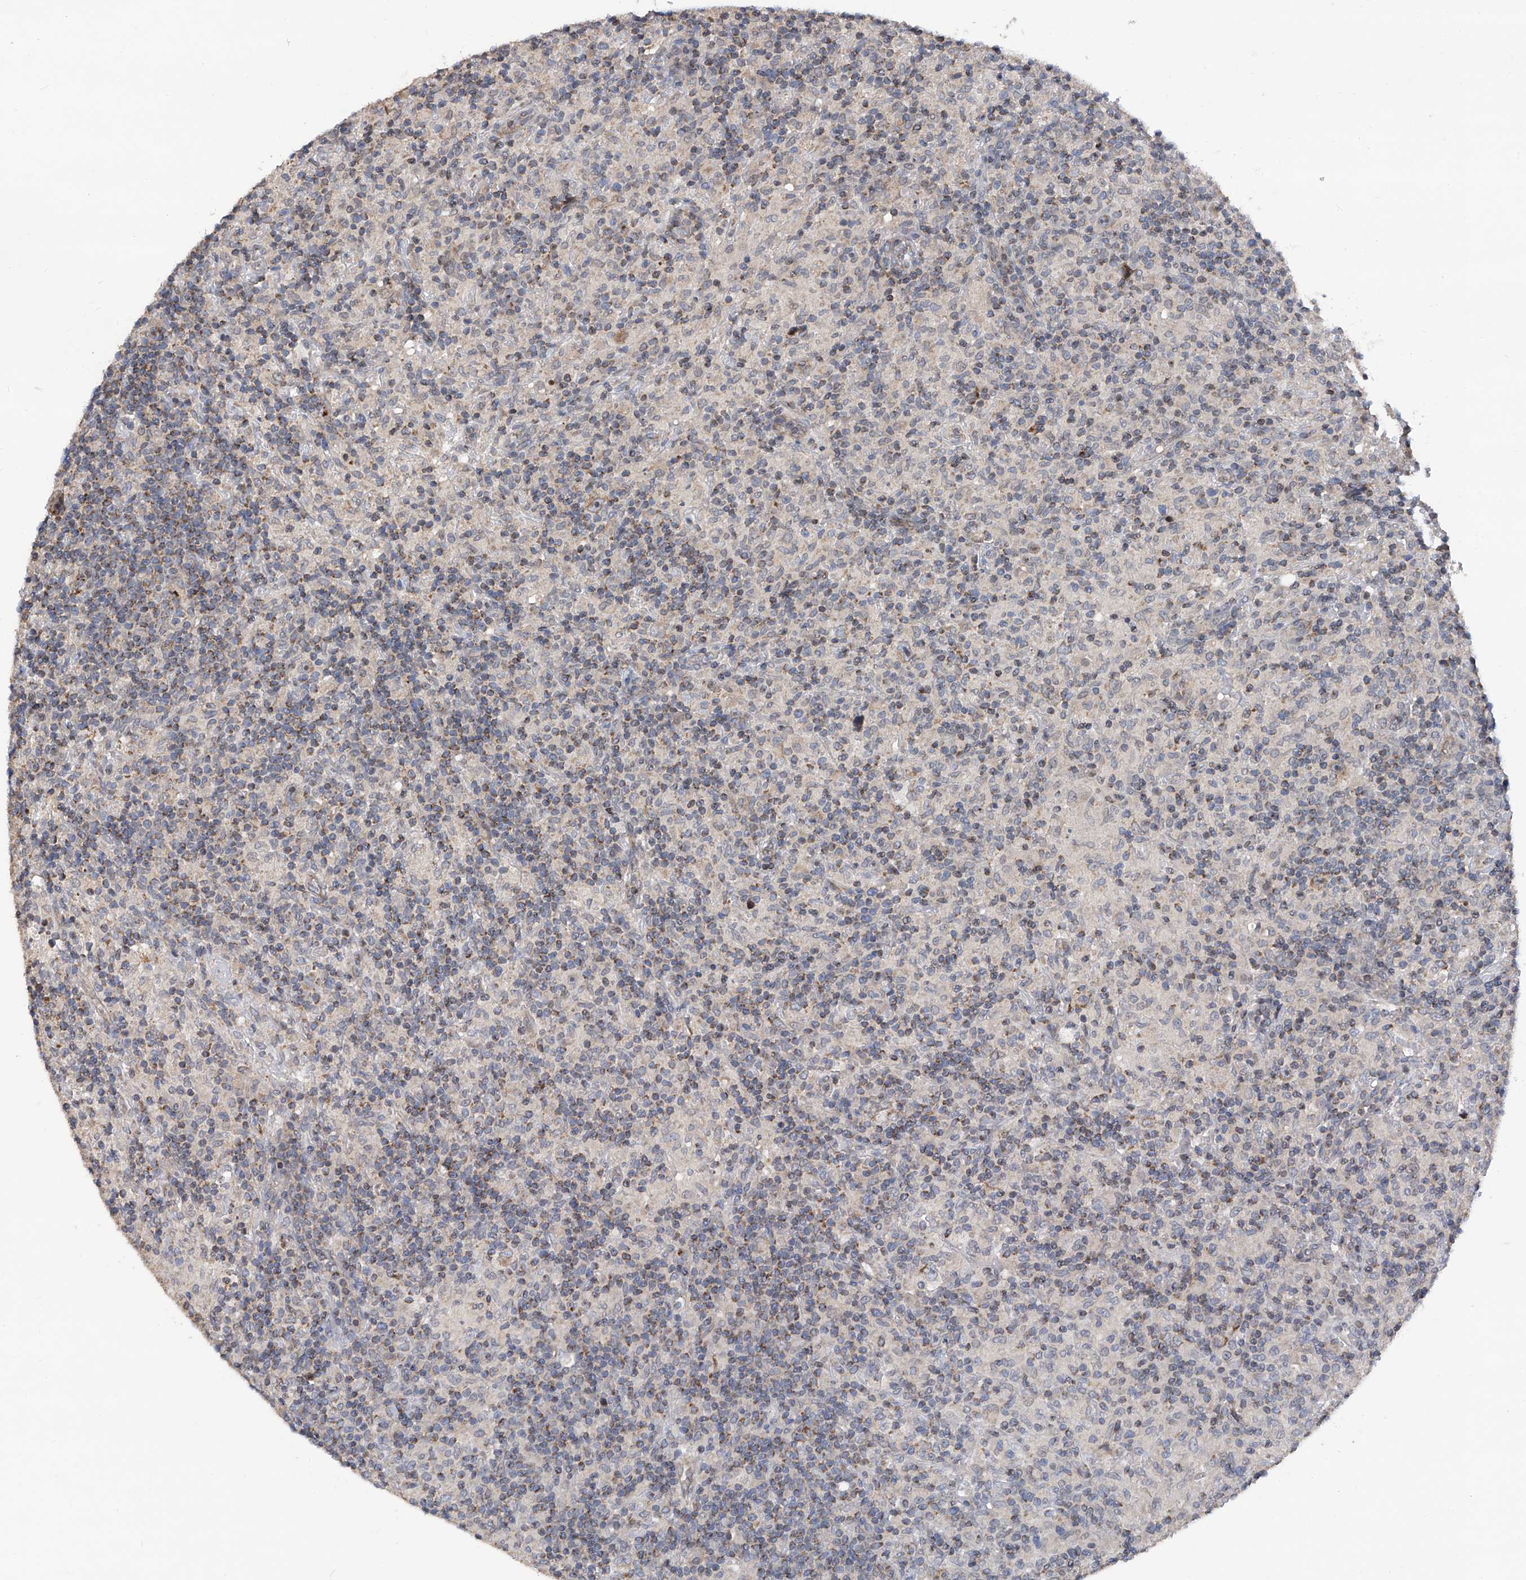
{"staining": {"intensity": "negative", "quantity": "none", "location": "none"}, "tissue": "lymphoma", "cell_type": "Tumor cells", "image_type": "cancer", "snomed": [{"axis": "morphology", "description": "Hodgkin's disease, NOS"}, {"axis": "topography", "description": "Lymph node"}], "caption": "The IHC histopathology image has no significant staining in tumor cells of Hodgkin's disease tissue.", "gene": "BCKDHB", "patient": {"sex": "male", "age": 70}}